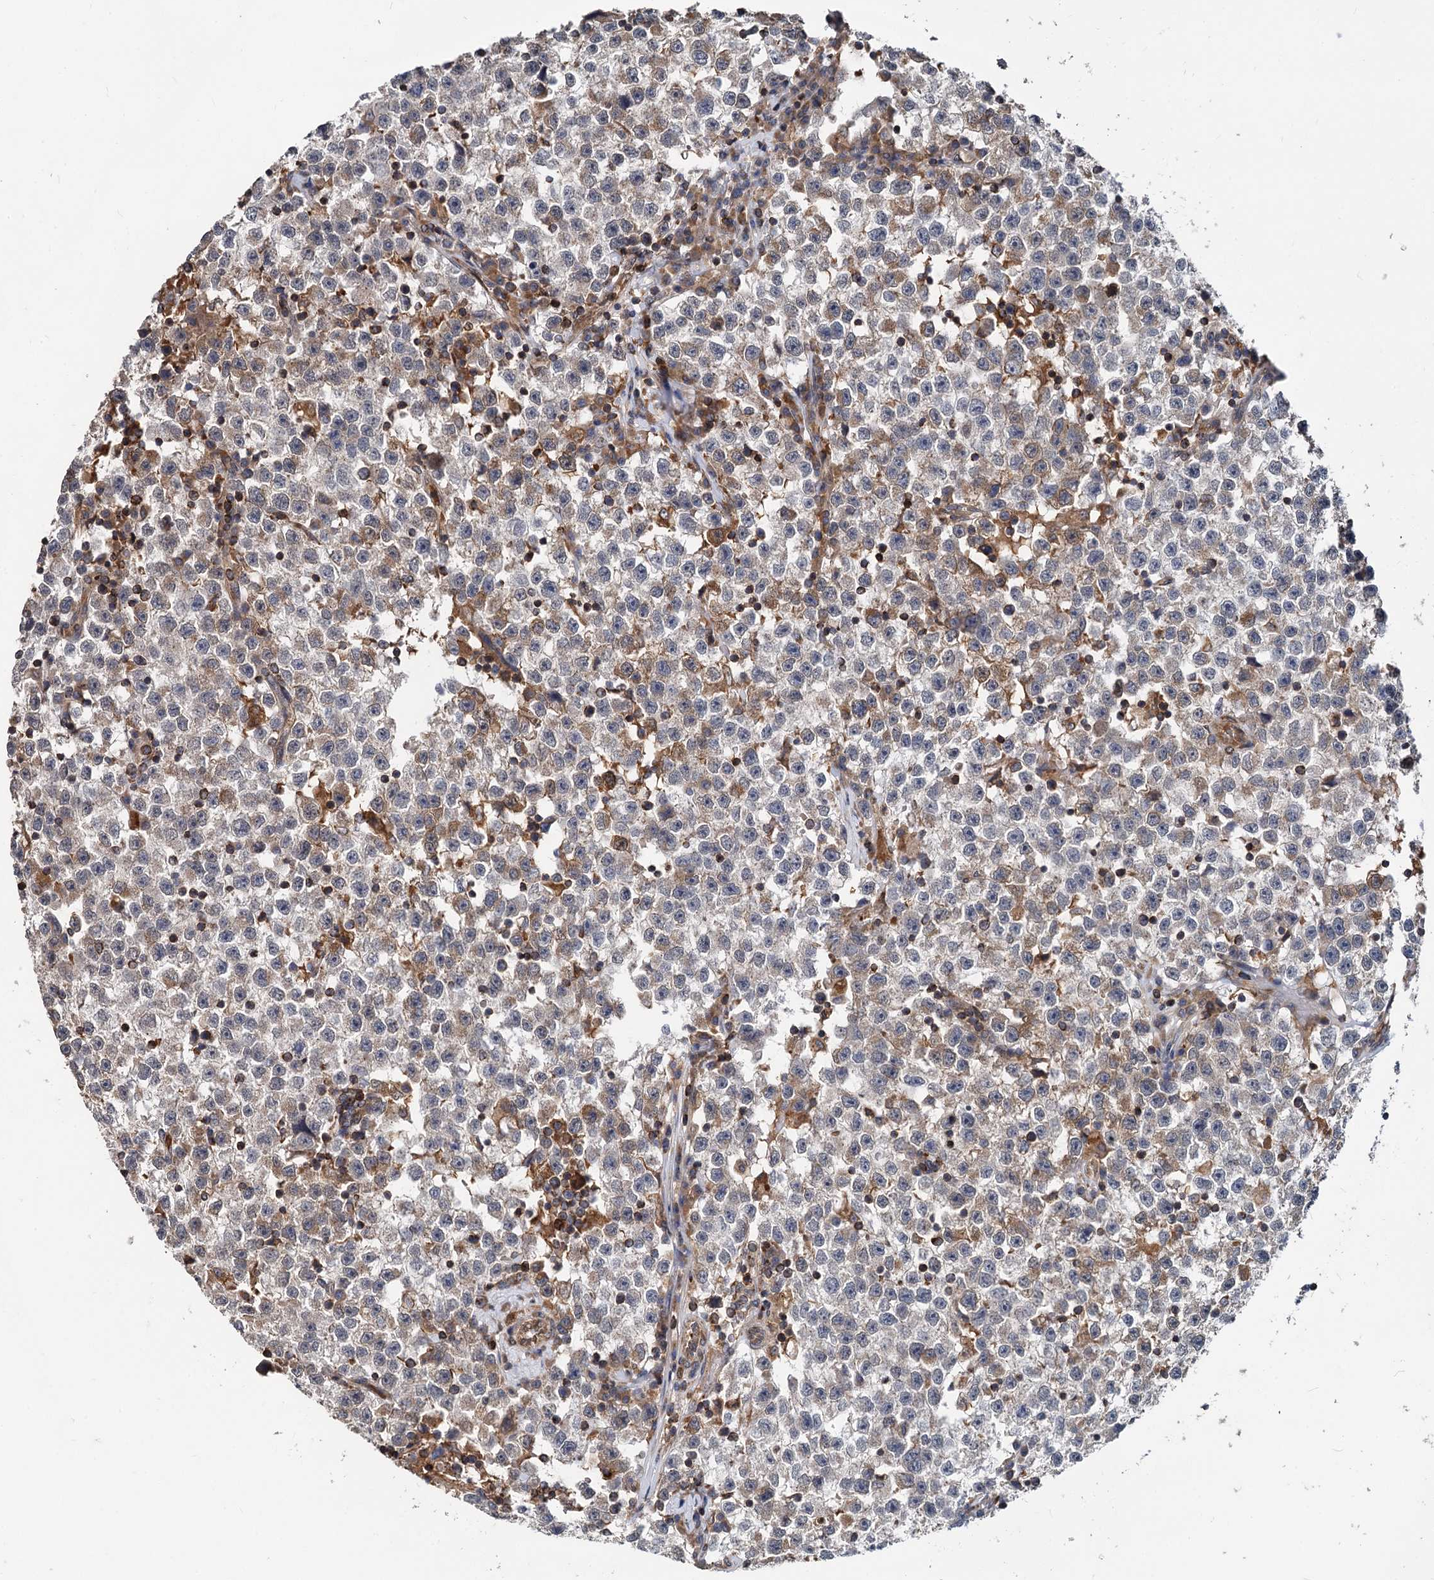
{"staining": {"intensity": "moderate", "quantity": "<25%", "location": "cytoplasmic/membranous"}, "tissue": "testis cancer", "cell_type": "Tumor cells", "image_type": "cancer", "snomed": [{"axis": "morphology", "description": "Seminoma, NOS"}, {"axis": "topography", "description": "Testis"}], "caption": "Immunohistochemistry histopathology image of seminoma (testis) stained for a protein (brown), which displays low levels of moderate cytoplasmic/membranous staining in approximately <25% of tumor cells.", "gene": "STIM1", "patient": {"sex": "male", "age": 22}}